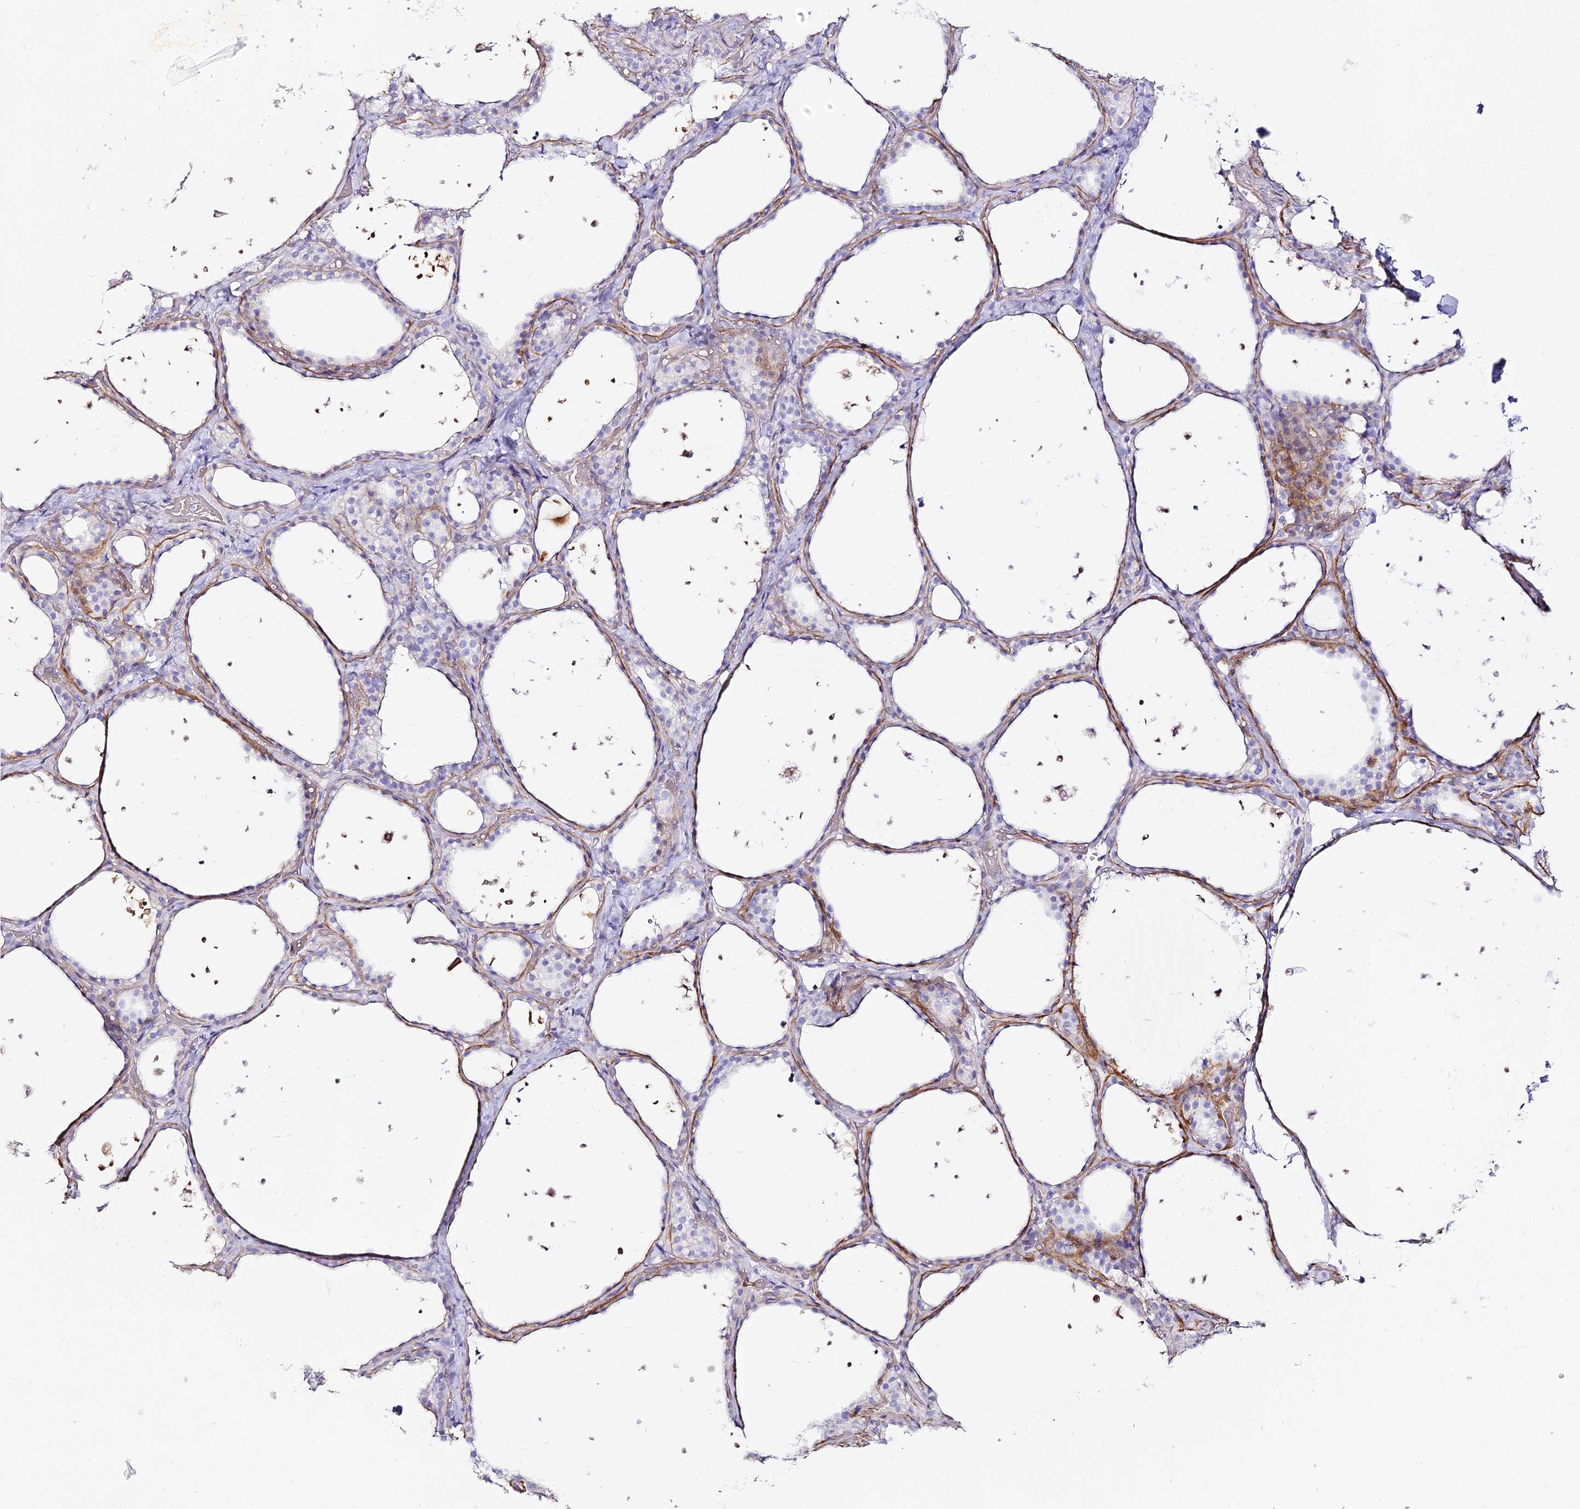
{"staining": {"intensity": "negative", "quantity": "none", "location": "none"}, "tissue": "thyroid gland", "cell_type": "Glandular cells", "image_type": "normal", "snomed": [{"axis": "morphology", "description": "Normal tissue, NOS"}, {"axis": "topography", "description": "Thyroid gland"}], "caption": "Immunohistochemistry (IHC) of unremarkable human thyroid gland shows no positivity in glandular cells.", "gene": "ALPG", "patient": {"sex": "female", "age": 44}}